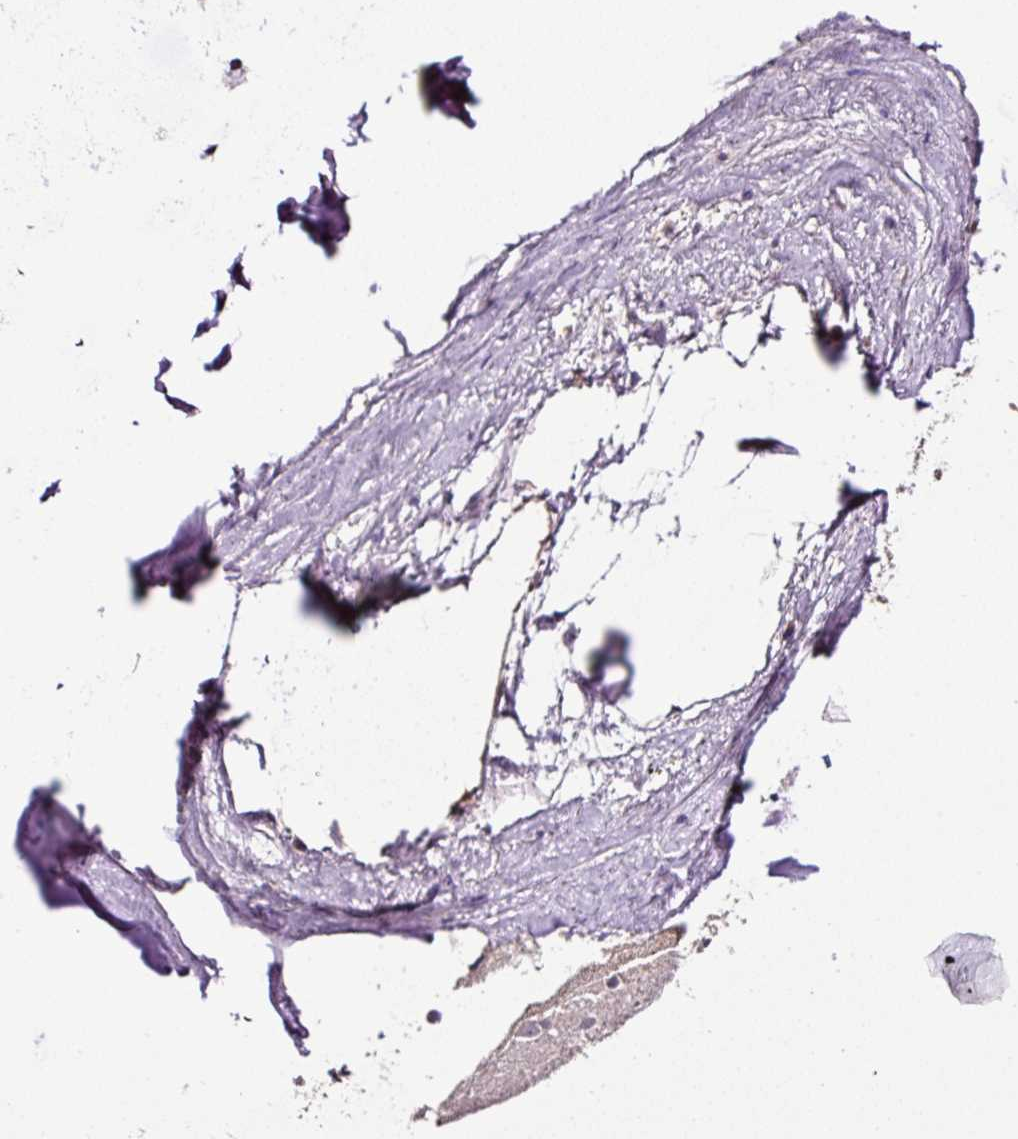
{"staining": {"intensity": "weak", "quantity": "25%-75%", "location": "cytoplasmic/membranous"}, "tissue": "adipose tissue", "cell_type": "Adipocytes", "image_type": "normal", "snomed": [{"axis": "morphology", "description": "Normal tissue, NOS"}, {"axis": "morphology", "description": "Degeneration, NOS"}, {"axis": "topography", "description": "Cartilage tissue"}, {"axis": "topography", "description": "Lung"}], "caption": "Immunohistochemical staining of normal human adipose tissue reveals 25%-75% levels of weak cytoplasmic/membranous protein positivity in about 25%-75% of adipocytes.", "gene": "LRRC24", "patient": {"sex": "female", "age": 61}}